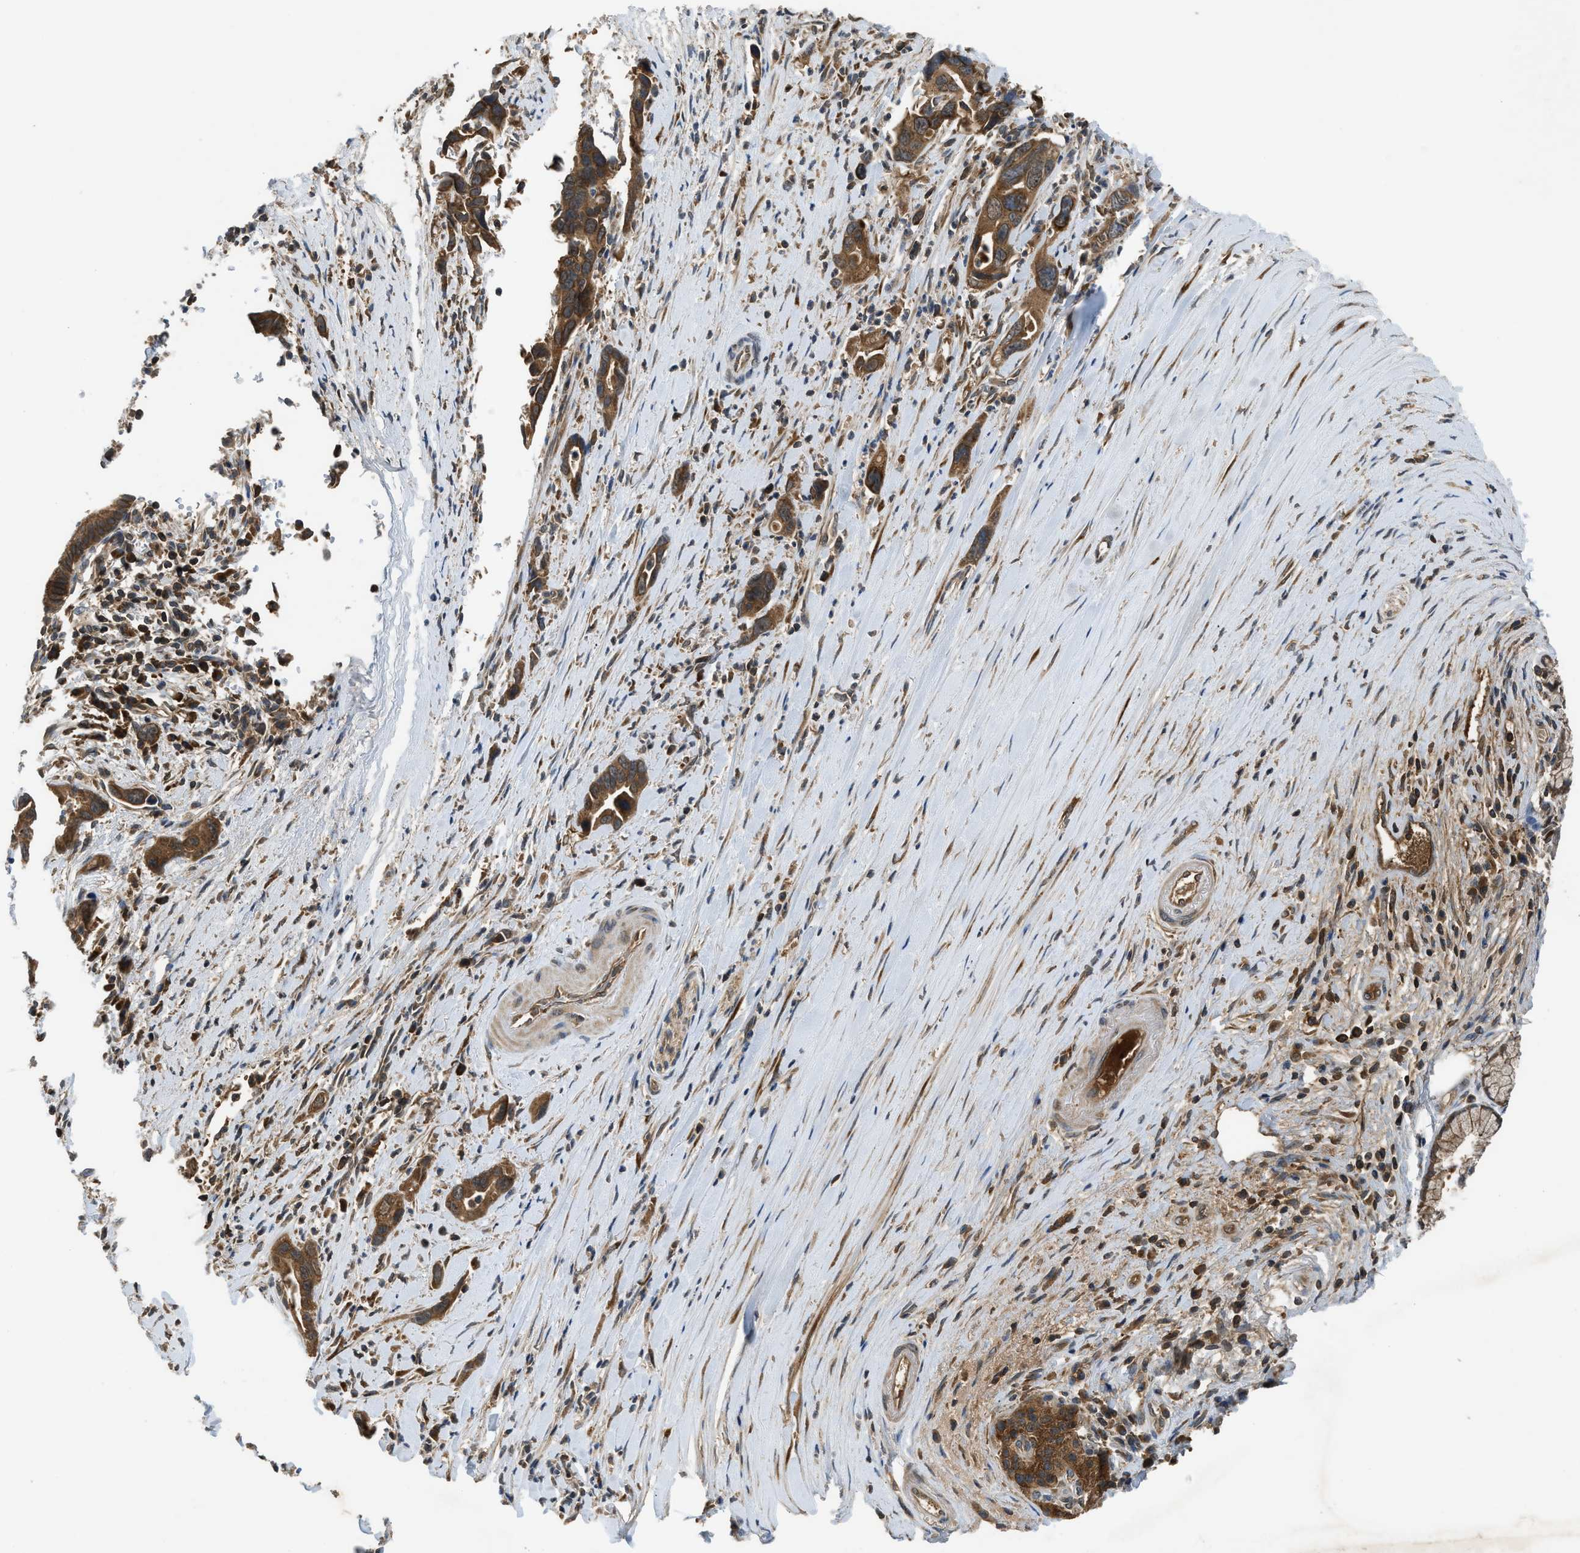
{"staining": {"intensity": "strong", "quantity": ">75%", "location": "cytoplasmic/membranous"}, "tissue": "pancreatic cancer", "cell_type": "Tumor cells", "image_type": "cancer", "snomed": [{"axis": "morphology", "description": "Adenocarcinoma, NOS"}, {"axis": "topography", "description": "Pancreas"}], "caption": "Protein expression analysis of human adenocarcinoma (pancreatic) reveals strong cytoplasmic/membranous staining in about >75% of tumor cells. (brown staining indicates protein expression, while blue staining denotes nuclei).", "gene": "PAFAH2", "patient": {"sex": "female", "age": 70}}